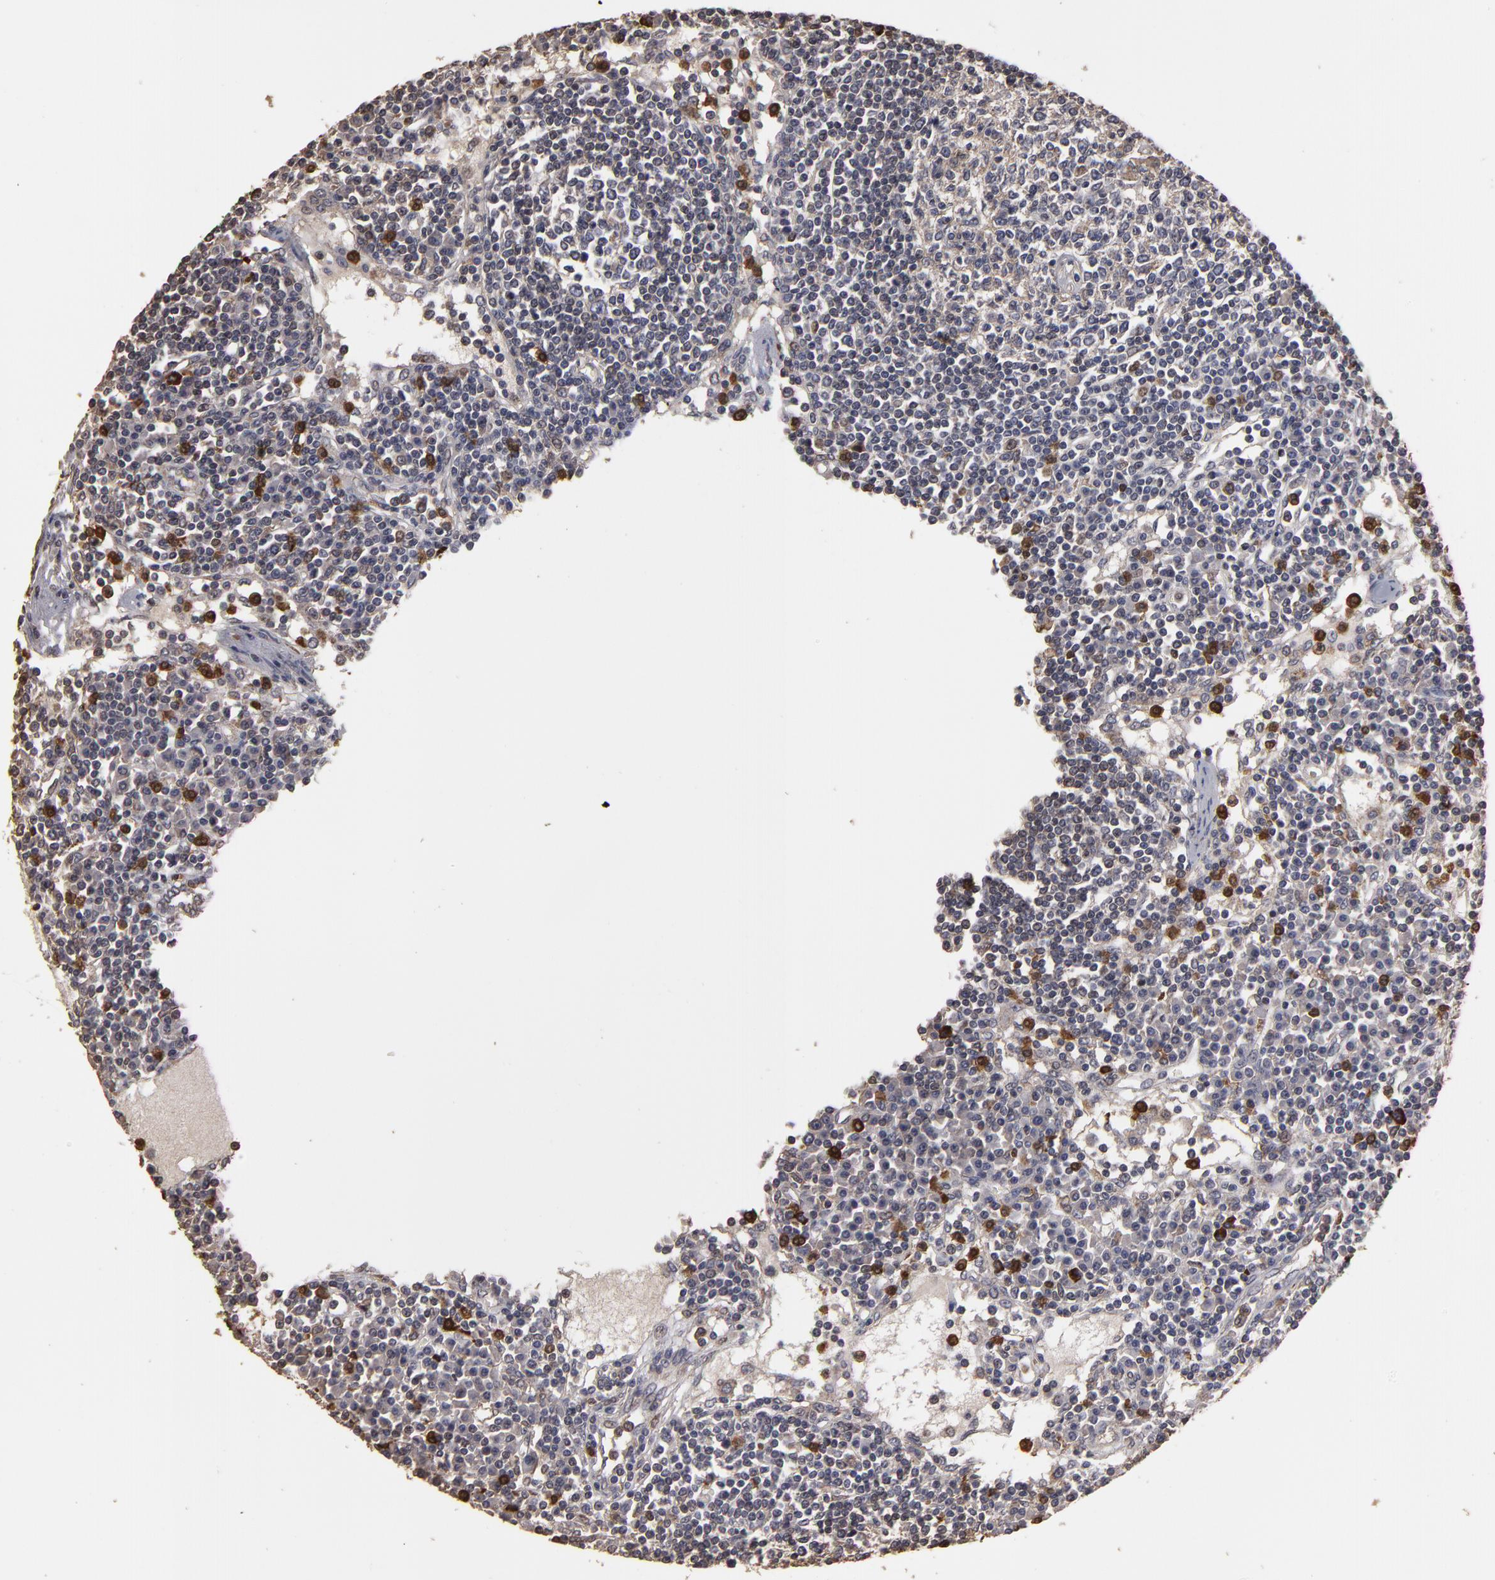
{"staining": {"intensity": "negative", "quantity": "none", "location": "none"}, "tissue": "lymph node", "cell_type": "Germinal center cells", "image_type": "normal", "snomed": [{"axis": "morphology", "description": "Normal tissue, NOS"}, {"axis": "topography", "description": "Lymph node"}], "caption": "Human lymph node stained for a protein using immunohistochemistry (IHC) reveals no positivity in germinal center cells.", "gene": "RO60", "patient": {"sex": "female", "age": 62}}